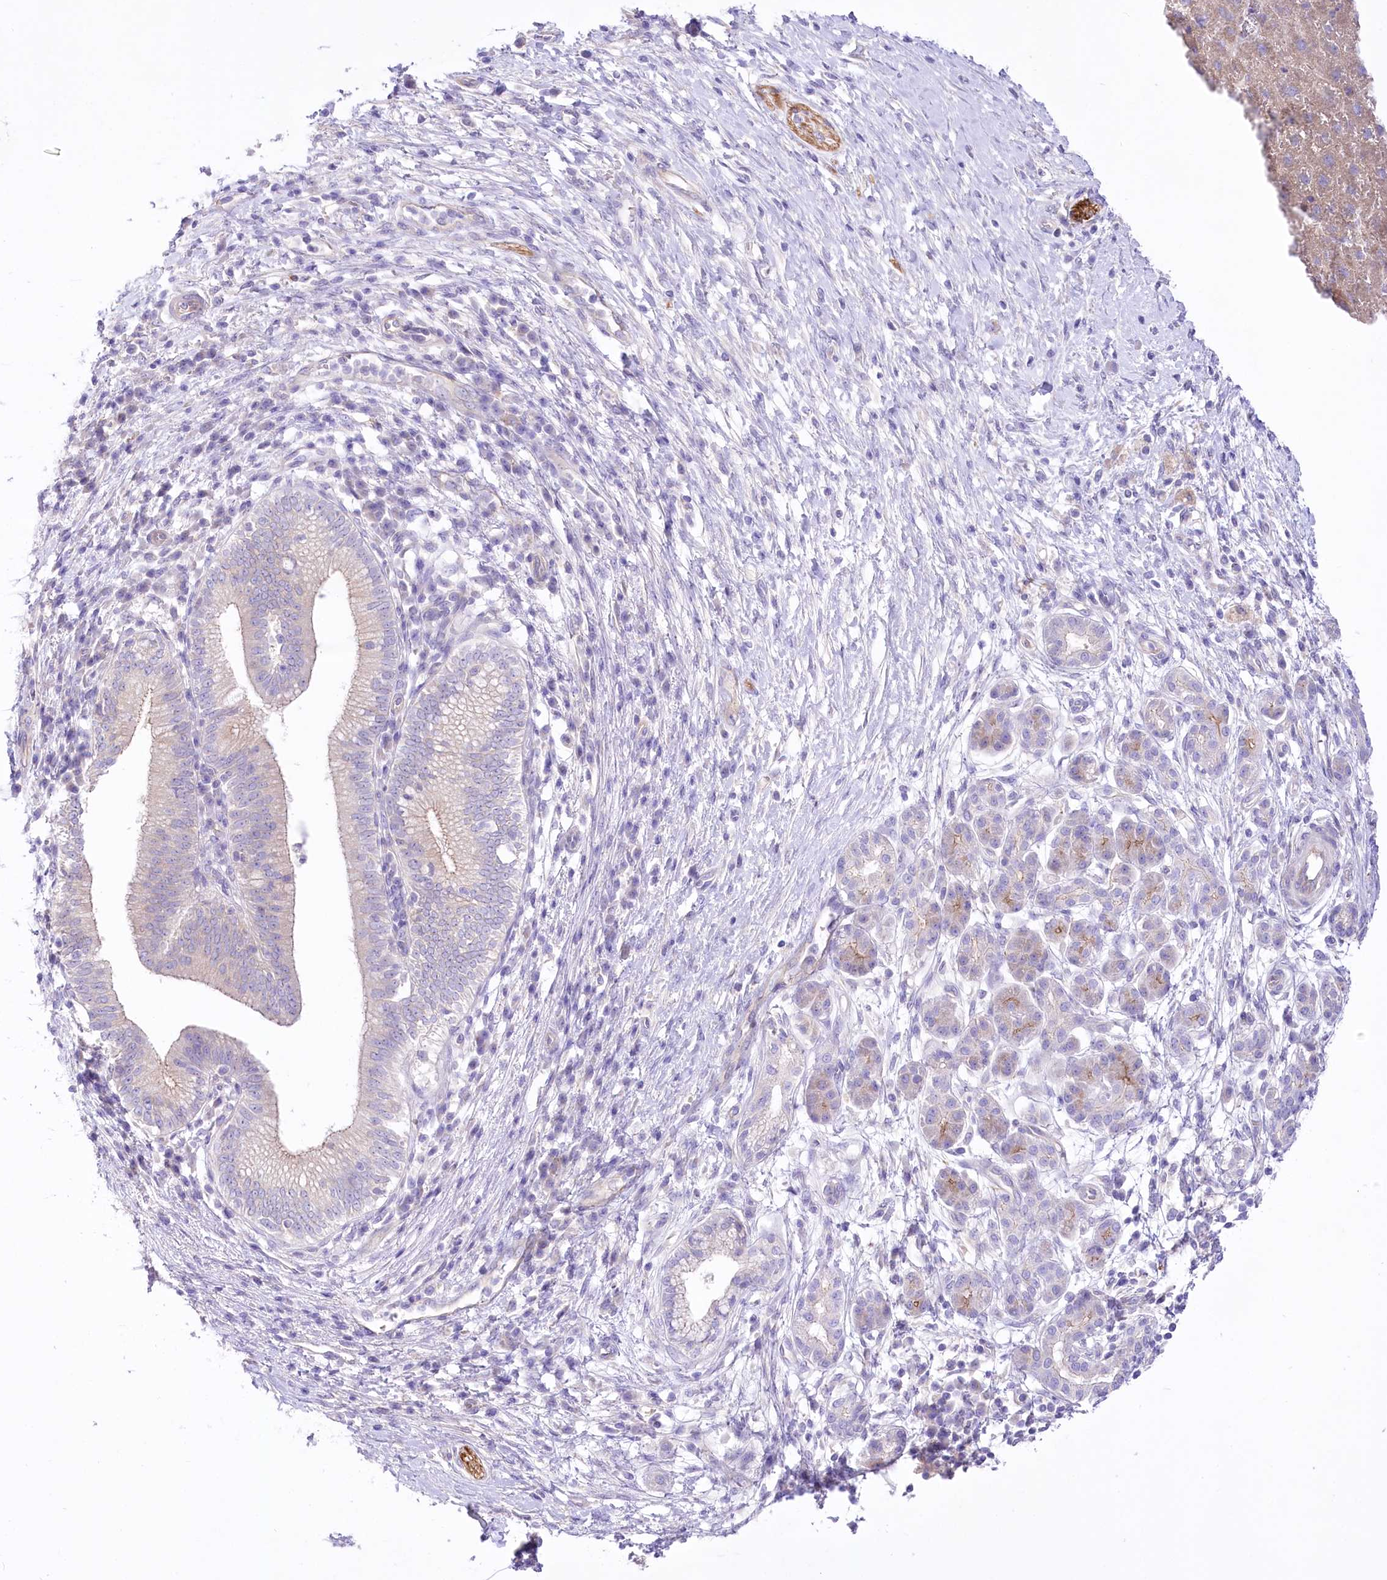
{"staining": {"intensity": "negative", "quantity": "none", "location": "none"}, "tissue": "pancreatic cancer", "cell_type": "Tumor cells", "image_type": "cancer", "snomed": [{"axis": "morphology", "description": "Adenocarcinoma, NOS"}, {"axis": "topography", "description": "Pancreas"}], "caption": "Pancreatic adenocarcinoma was stained to show a protein in brown. There is no significant staining in tumor cells.", "gene": "LRRC34", "patient": {"sex": "male", "age": 68}}